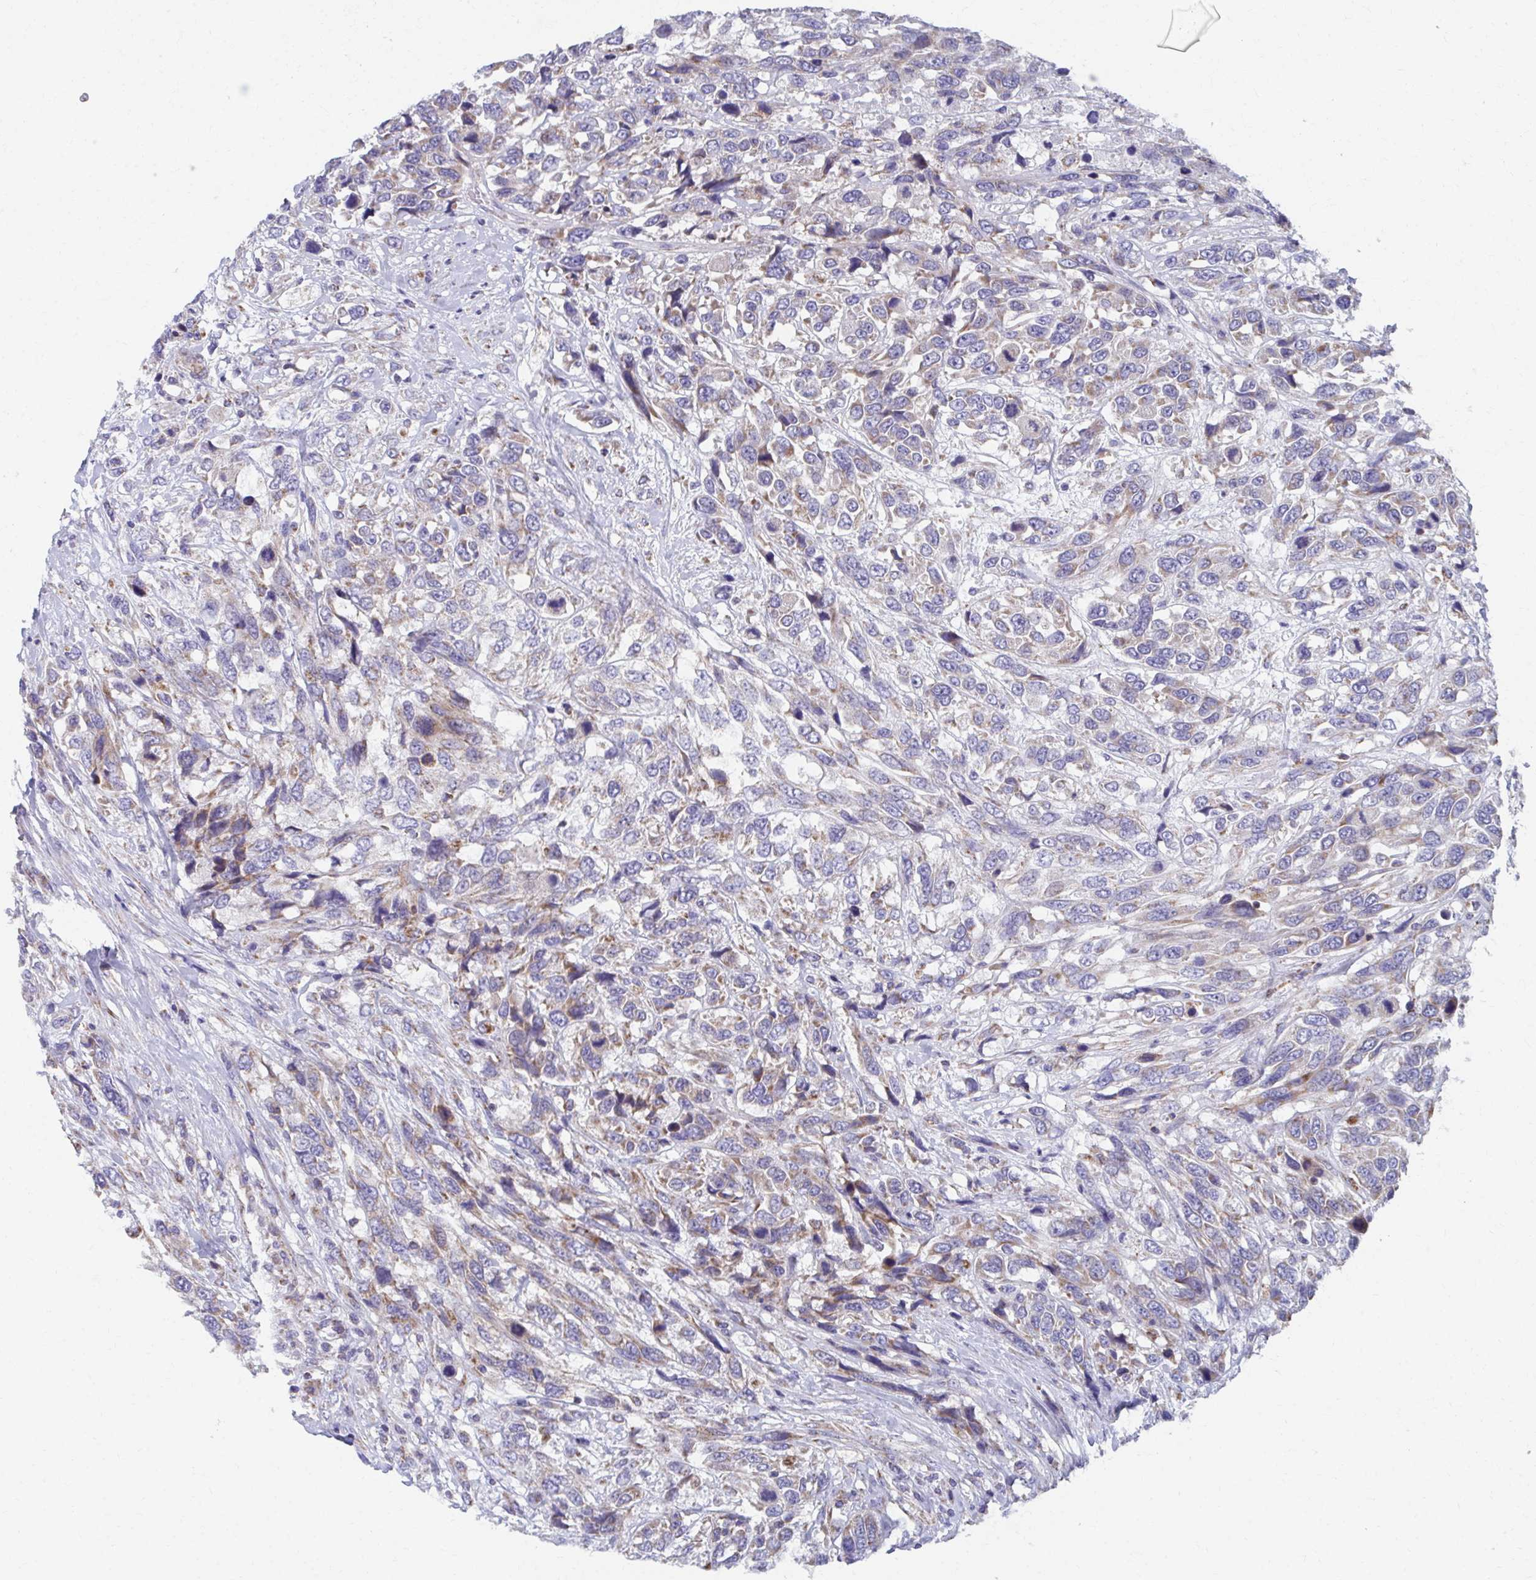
{"staining": {"intensity": "moderate", "quantity": "25%-75%", "location": "cytoplasmic/membranous"}, "tissue": "urothelial cancer", "cell_type": "Tumor cells", "image_type": "cancer", "snomed": [{"axis": "morphology", "description": "Urothelial carcinoma, High grade"}, {"axis": "topography", "description": "Urinary bladder"}], "caption": "This histopathology image demonstrates immunohistochemistry staining of high-grade urothelial carcinoma, with medium moderate cytoplasmic/membranous expression in about 25%-75% of tumor cells.", "gene": "RCC1L", "patient": {"sex": "female", "age": 70}}